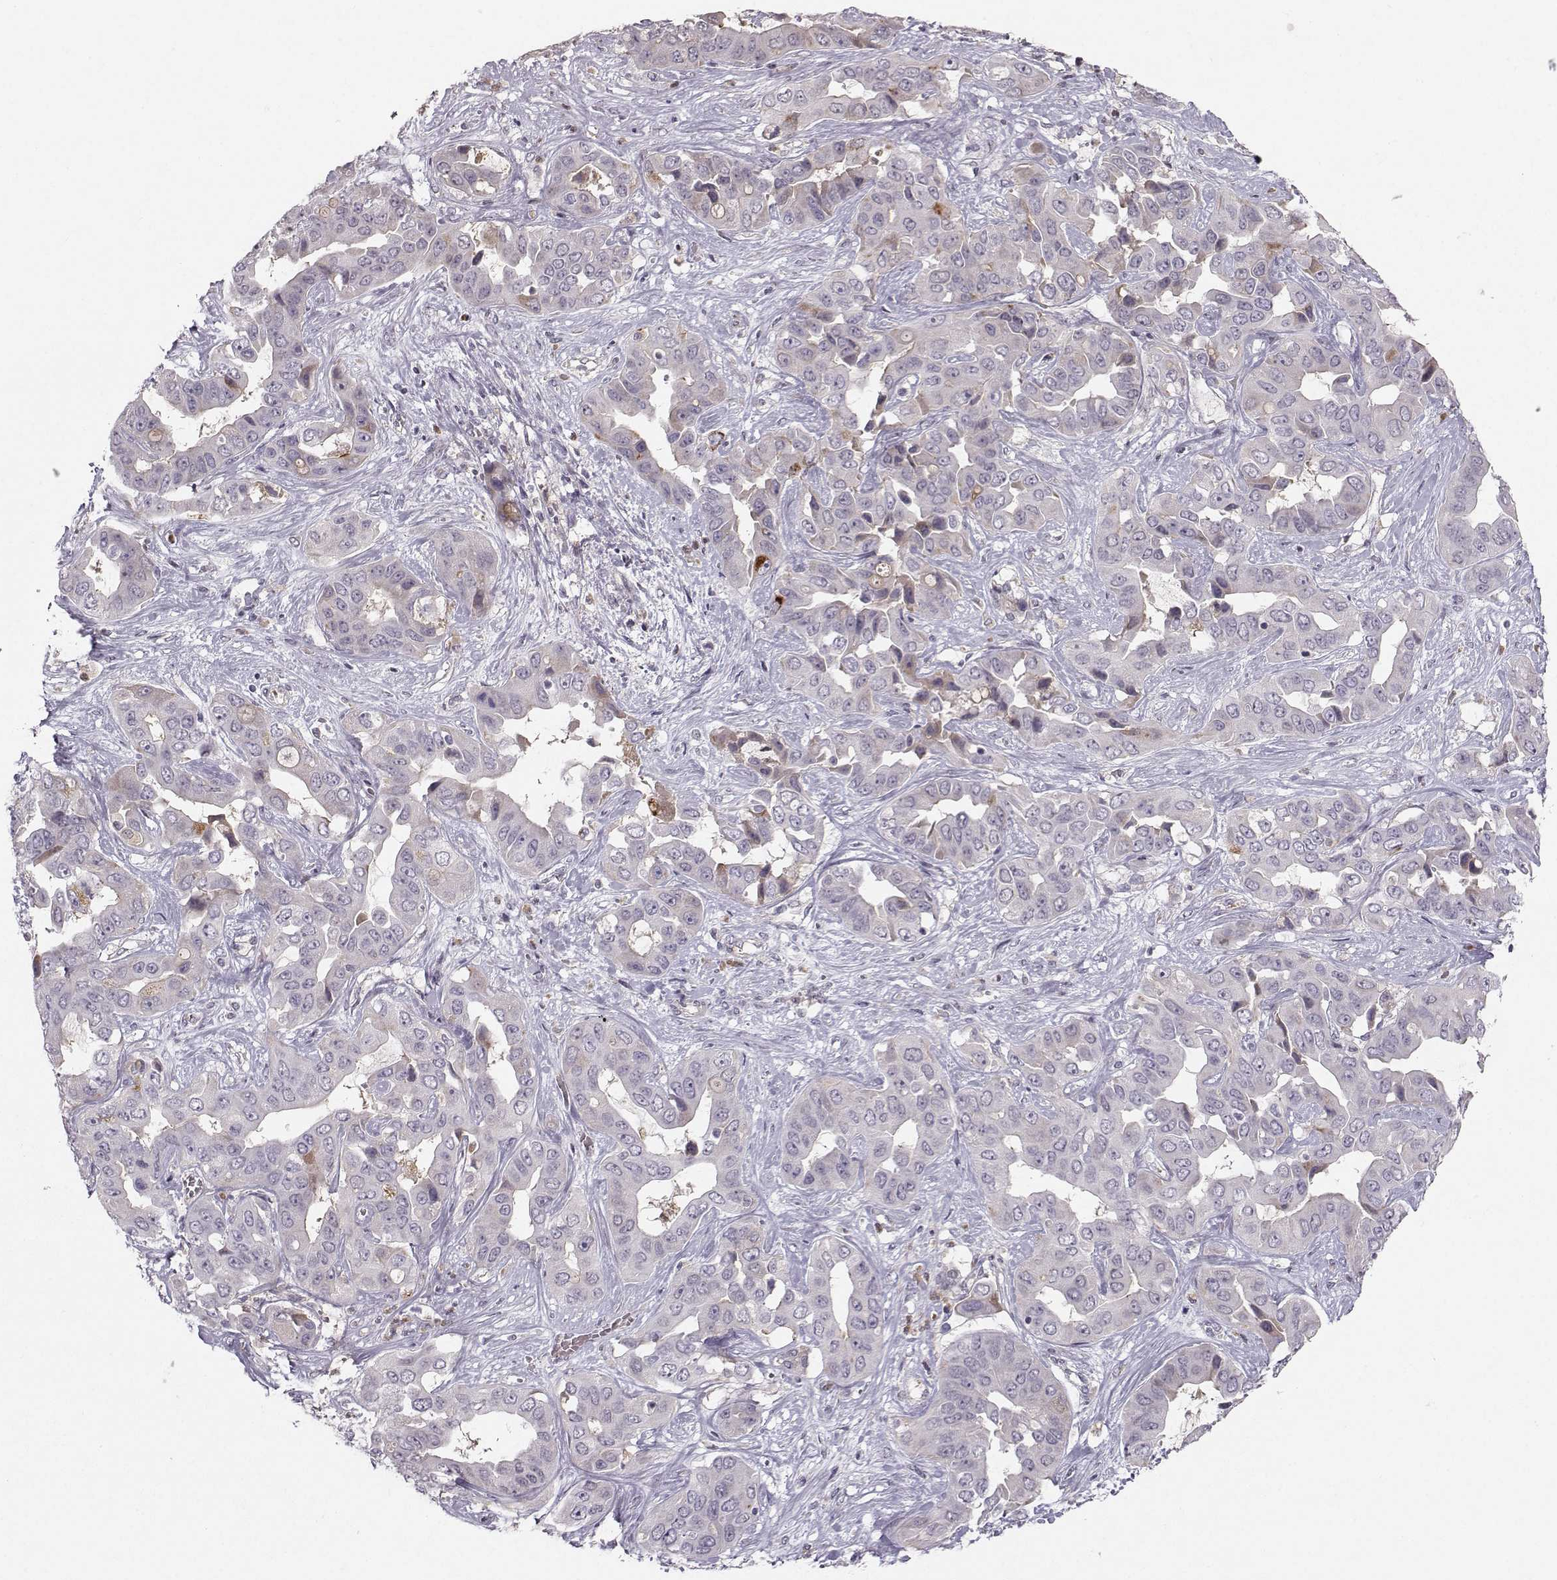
{"staining": {"intensity": "weak", "quantity": "<25%", "location": "cytoplasmic/membranous"}, "tissue": "liver cancer", "cell_type": "Tumor cells", "image_type": "cancer", "snomed": [{"axis": "morphology", "description": "Cholangiocarcinoma"}, {"axis": "topography", "description": "Liver"}], "caption": "This is a image of immunohistochemistry (IHC) staining of liver cholangiocarcinoma, which shows no expression in tumor cells.", "gene": "OPRD1", "patient": {"sex": "female", "age": 52}}